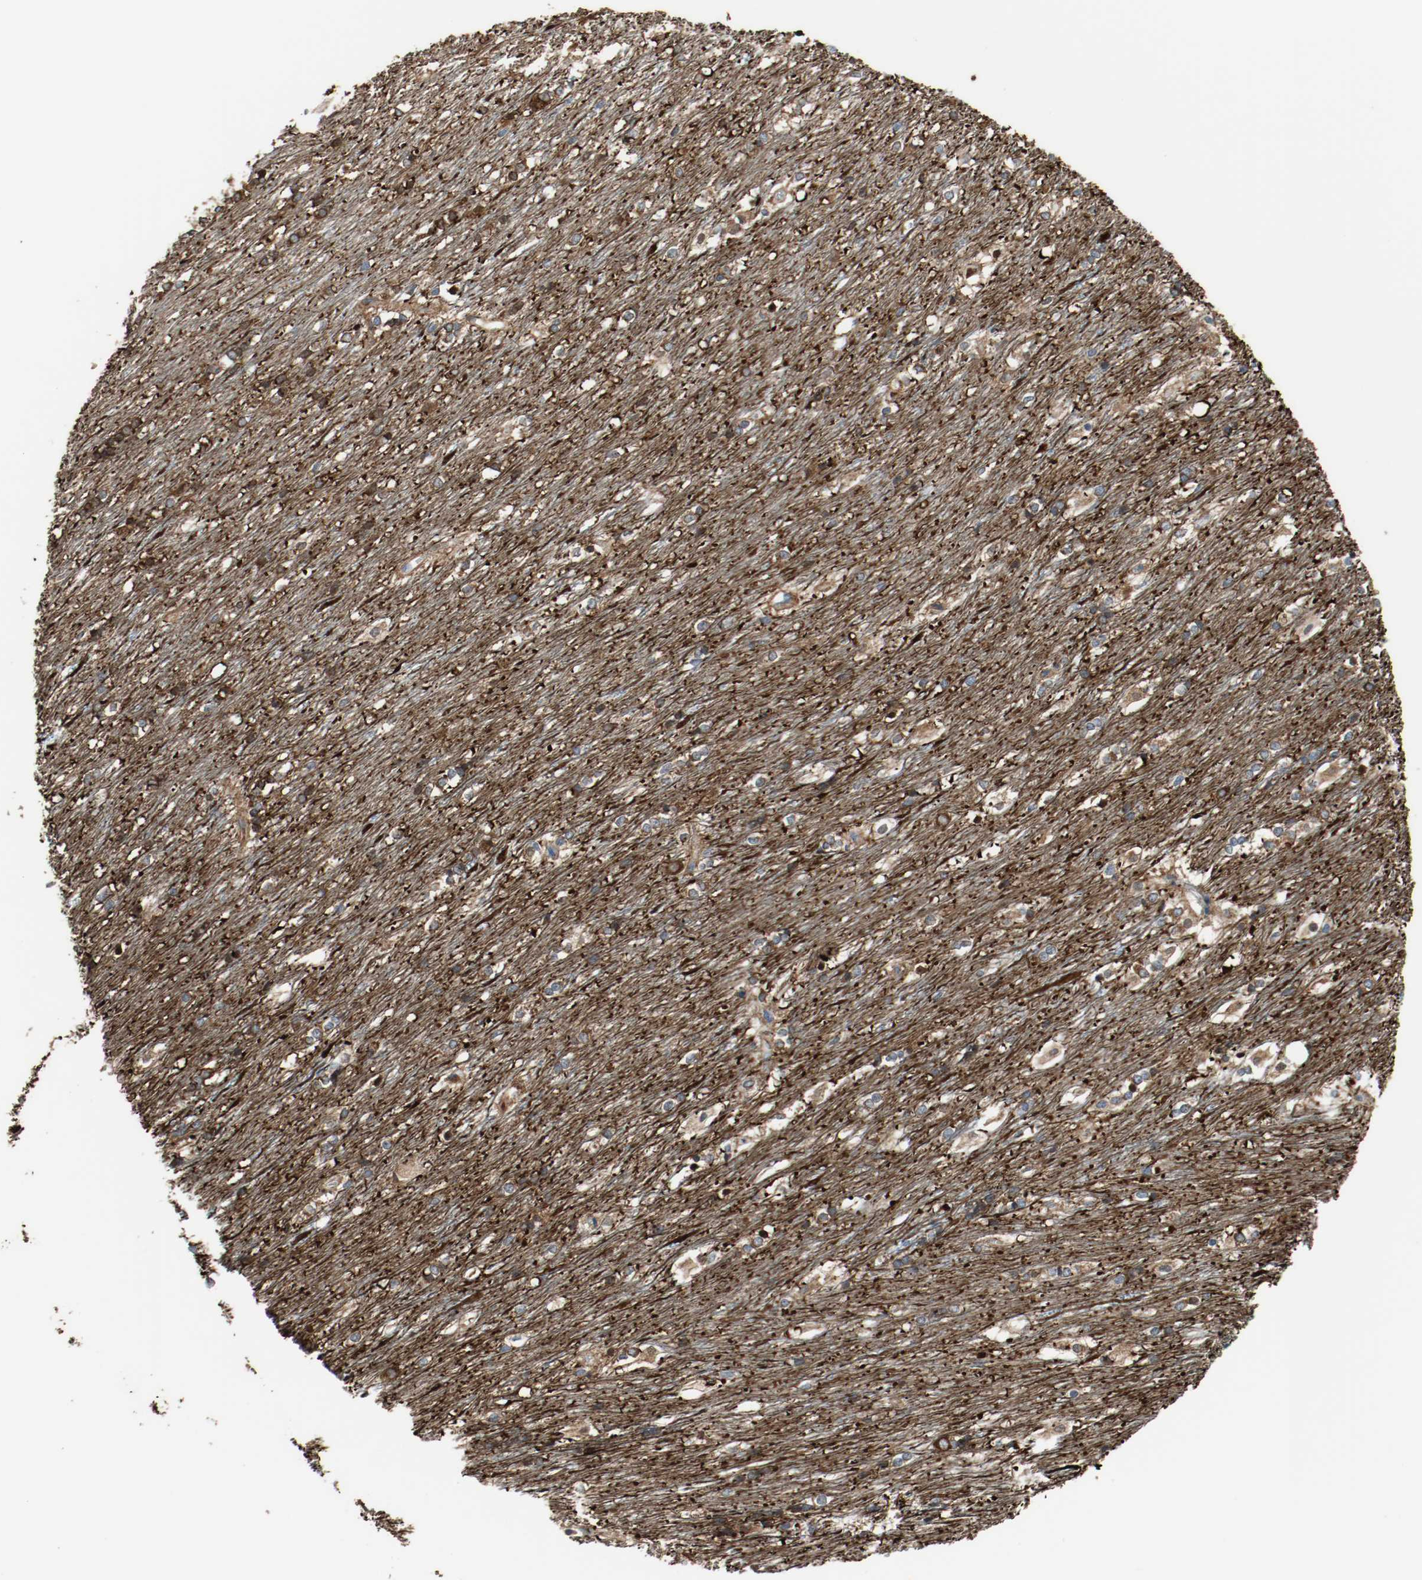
{"staining": {"intensity": "strong", "quantity": ">75%", "location": "cytoplasmic/membranous"}, "tissue": "caudate", "cell_type": "Glial cells", "image_type": "normal", "snomed": [{"axis": "morphology", "description": "Normal tissue, NOS"}, {"axis": "topography", "description": "Lateral ventricle wall"}], "caption": "Immunohistochemistry histopathology image of benign caudate: caudate stained using immunohistochemistry (IHC) demonstrates high levels of strong protein expression localized specifically in the cytoplasmic/membranous of glial cells, appearing as a cytoplasmic/membranous brown color.", "gene": "TUBA3D", "patient": {"sex": "female", "age": 19}}